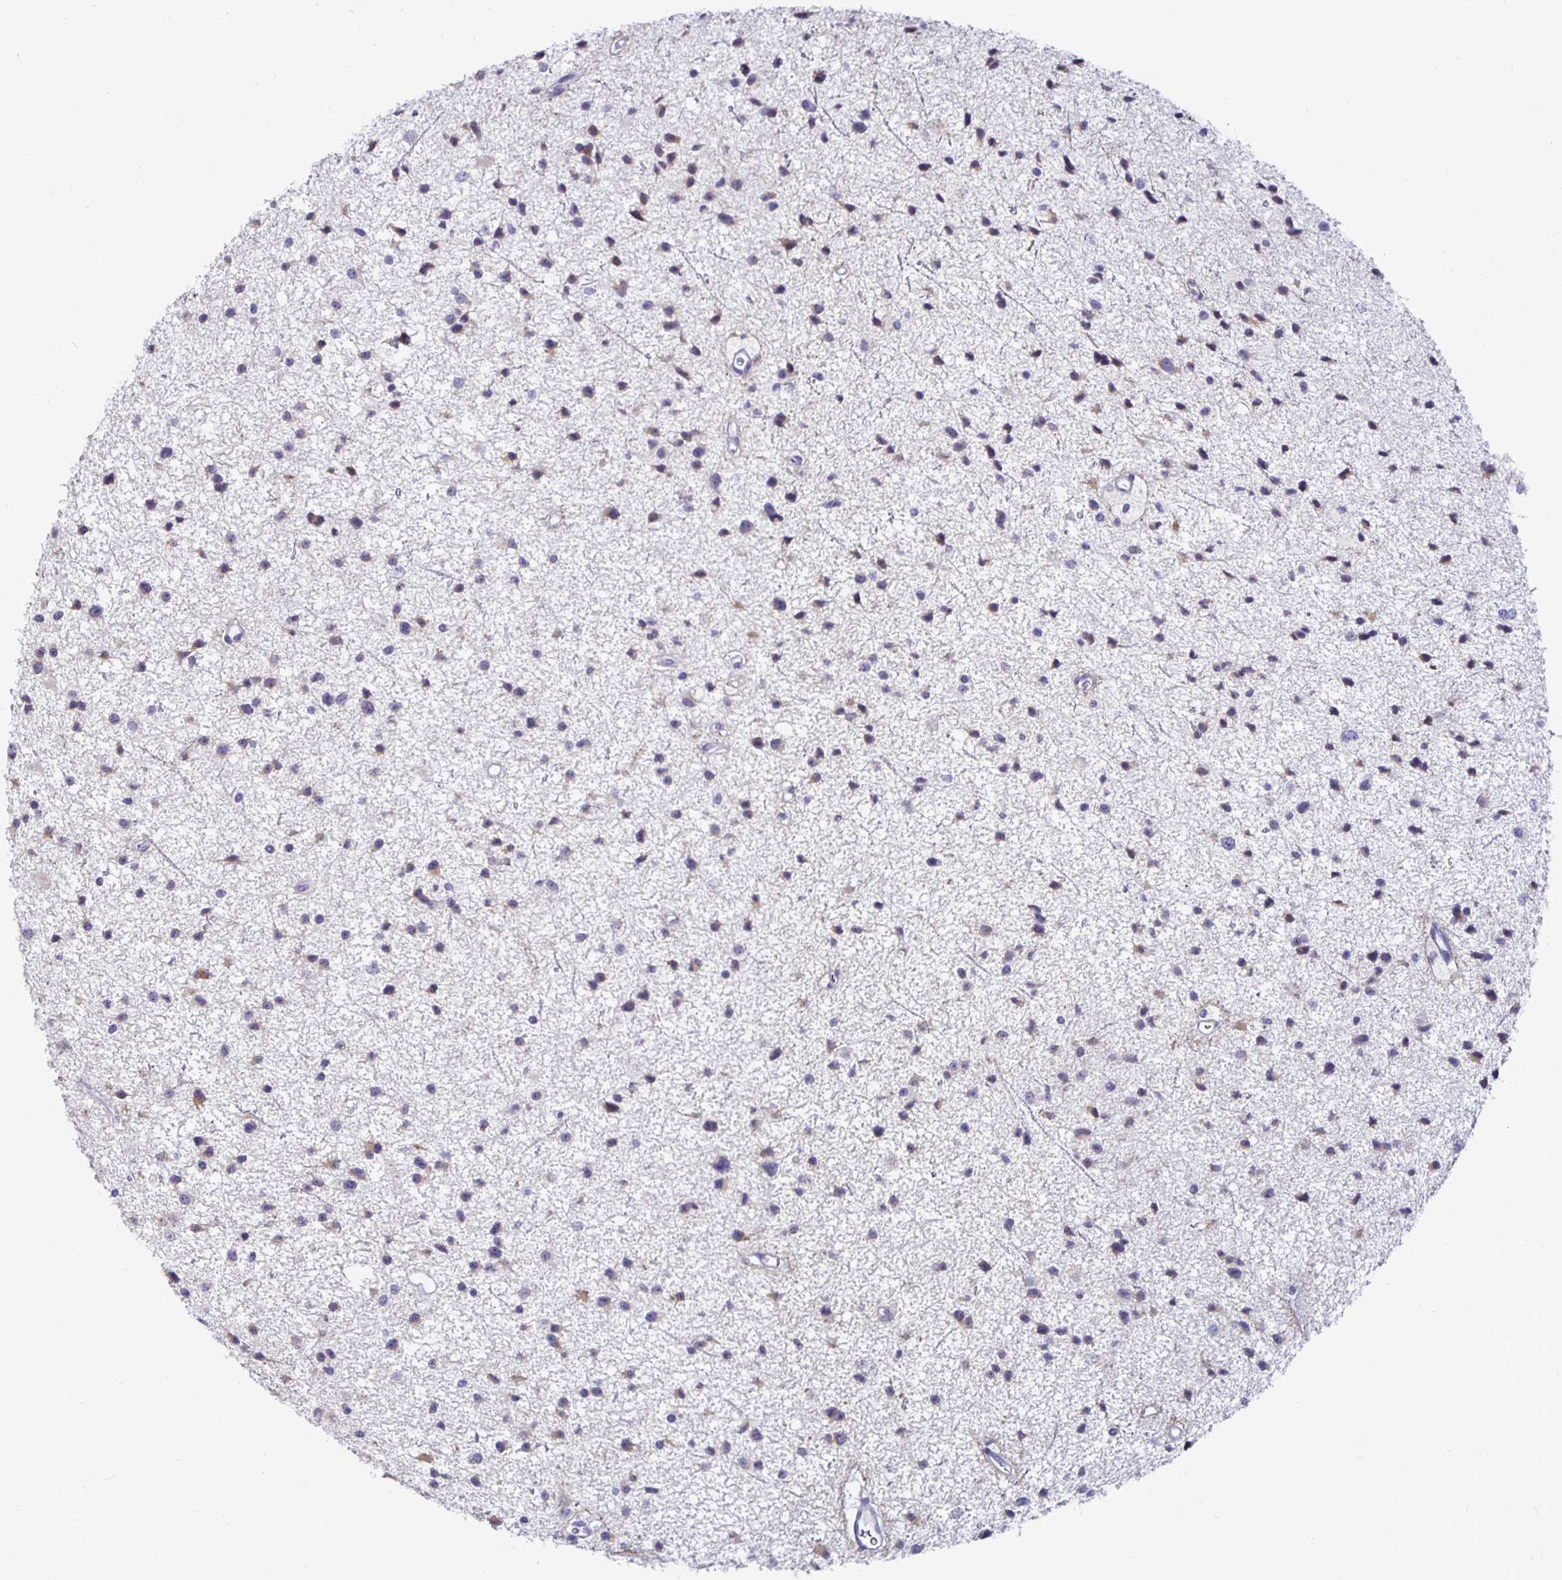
{"staining": {"intensity": "weak", "quantity": "25%-75%", "location": "cytoplasmic/membranous"}, "tissue": "glioma", "cell_type": "Tumor cells", "image_type": "cancer", "snomed": [{"axis": "morphology", "description": "Glioma, malignant, Low grade"}, {"axis": "topography", "description": "Brain"}], "caption": "This is a micrograph of immunohistochemistry staining of glioma, which shows weak expression in the cytoplasmic/membranous of tumor cells.", "gene": "DNAI2", "patient": {"sex": "male", "age": 43}}